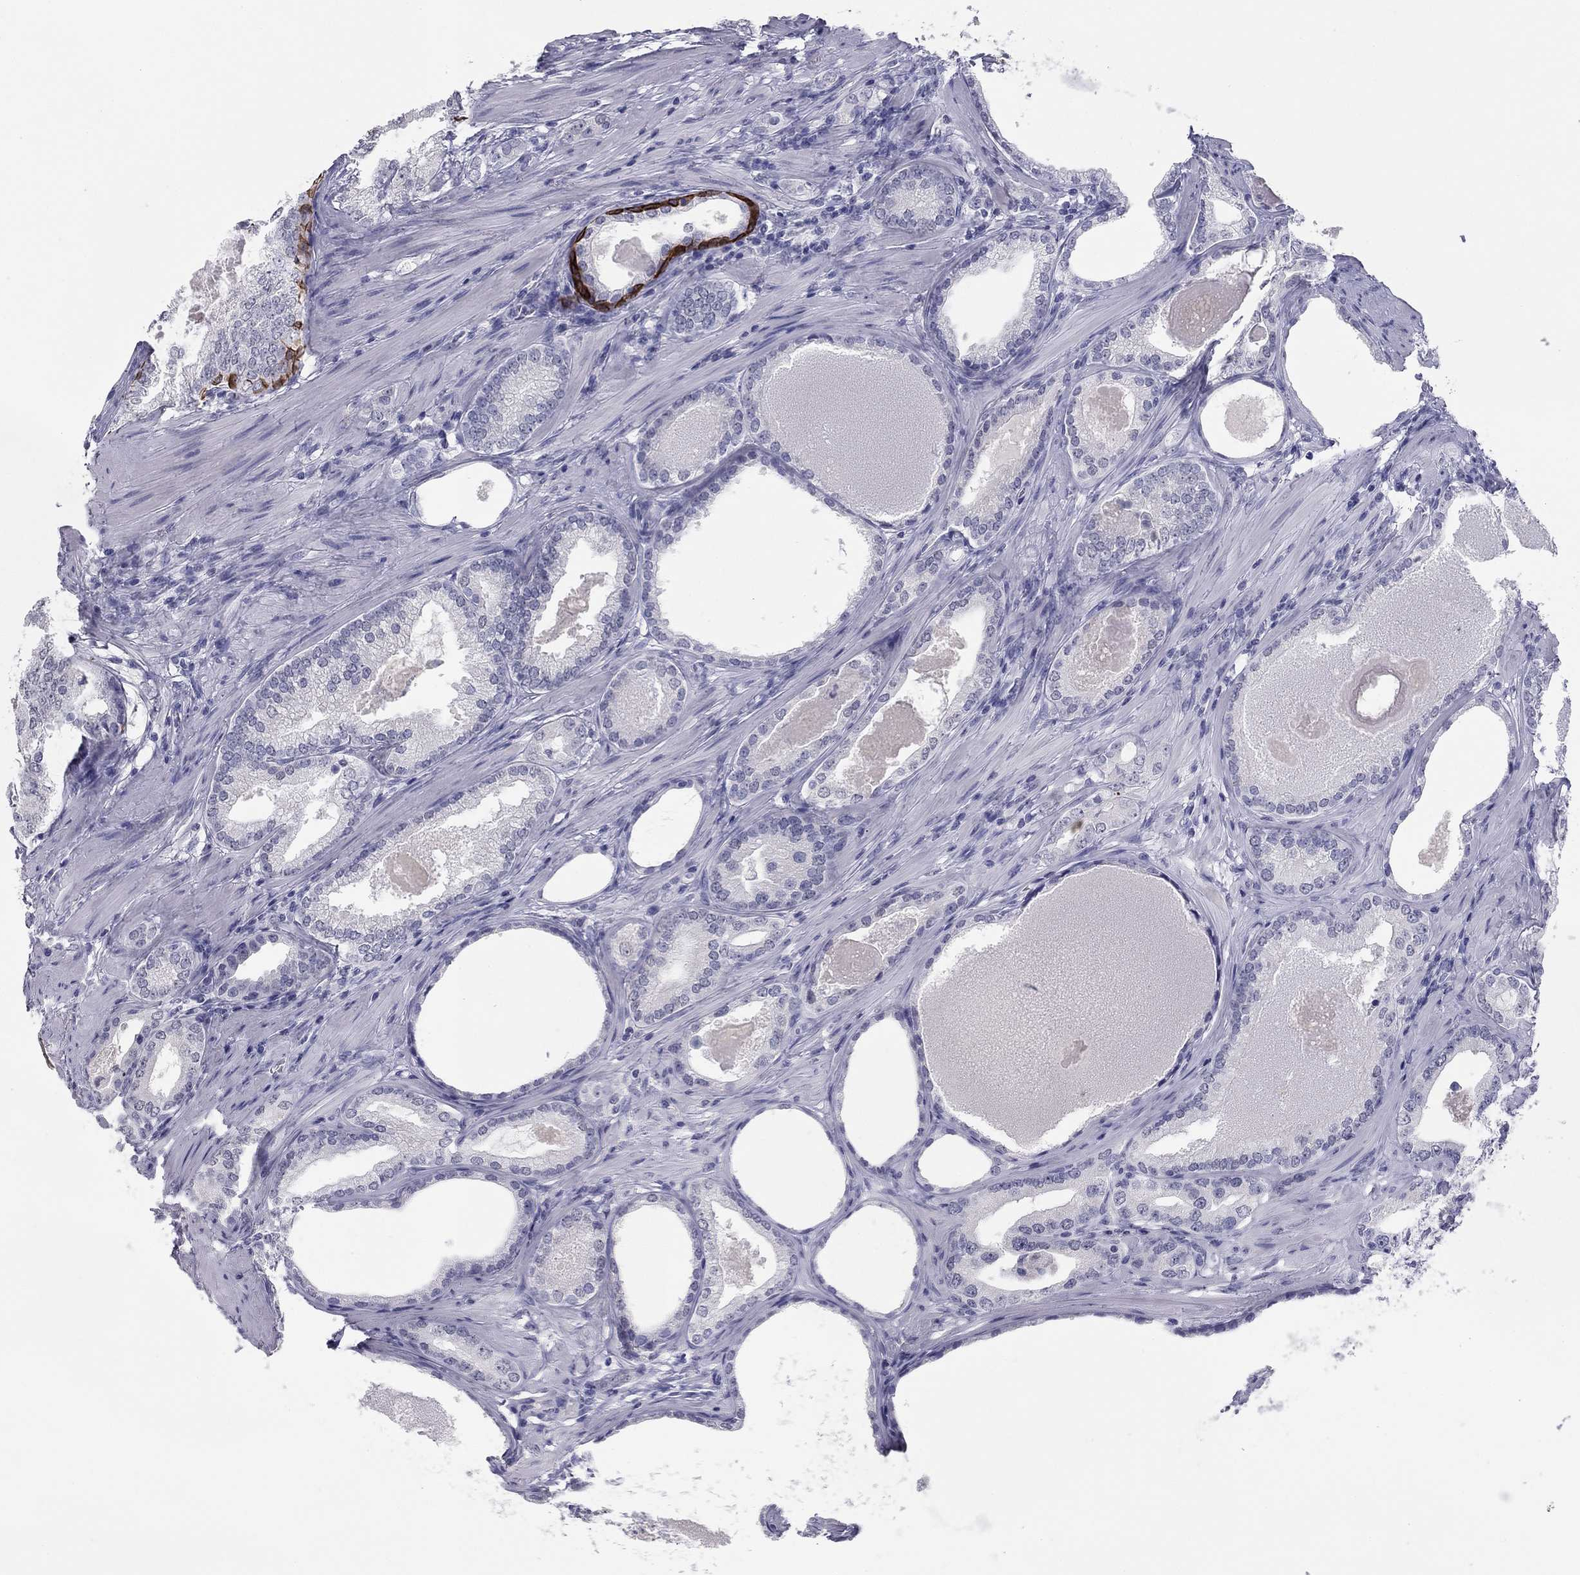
{"staining": {"intensity": "negative", "quantity": "none", "location": "none"}, "tissue": "prostate cancer", "cell_type": "Tumor cells", "image_type": "cancer", "snomed": [{"axis": "morphology", "description": "Adenocarcinoma, High grade"}, {"axis": "topography", "description": "Prostate and seminal vesicle, NOS"}], "caption": "An image of human prostate high-grade adenocarcinoma is negative for staining in tumor cells. Nuclei are stained in blue.", "gene": "KRT75", "patient": {"sex": "male", "age": 62}}